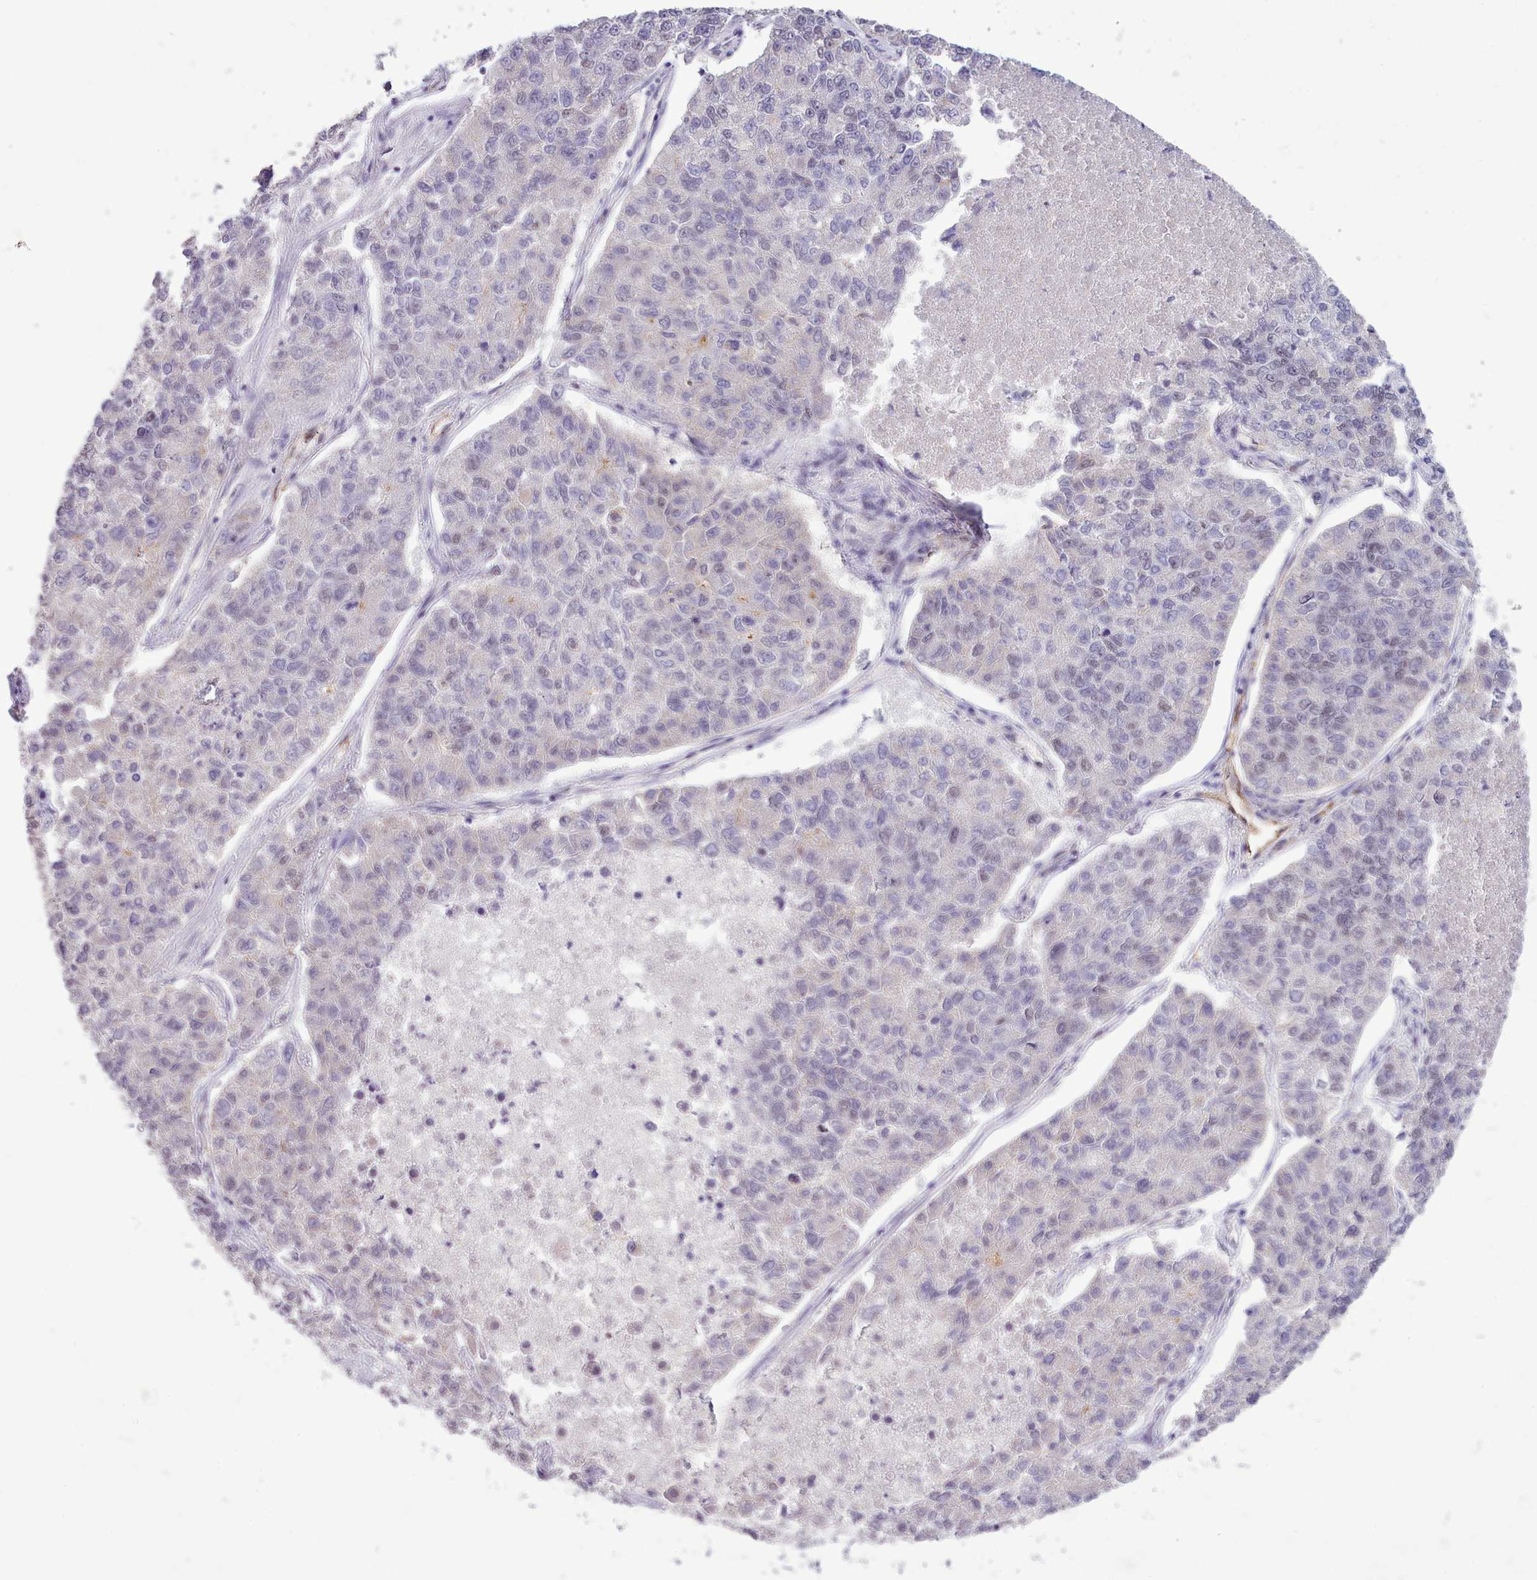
{"staining": {"intensity": "weak", "quantity": "<25%", "location": "nuclear"}, "tissue": "lung cancer", "cell_type": "Tumor cells", "image_type": "cancer", "snomed": [{"axis": "morphology", "description": "Adenocarcinoma, NOS"}, {"axis": "topography", "description": "Lung"}], "caption": "Immunohistochemical staining of adenocarcinoma (lung) displays no significant staining in tumor cells. (DAB (3,3'-diaminobenzidine) IHC with hematoxylin counter stain).", "gene": "RFX1", "patient": {"sex": "male", "age": 49}}